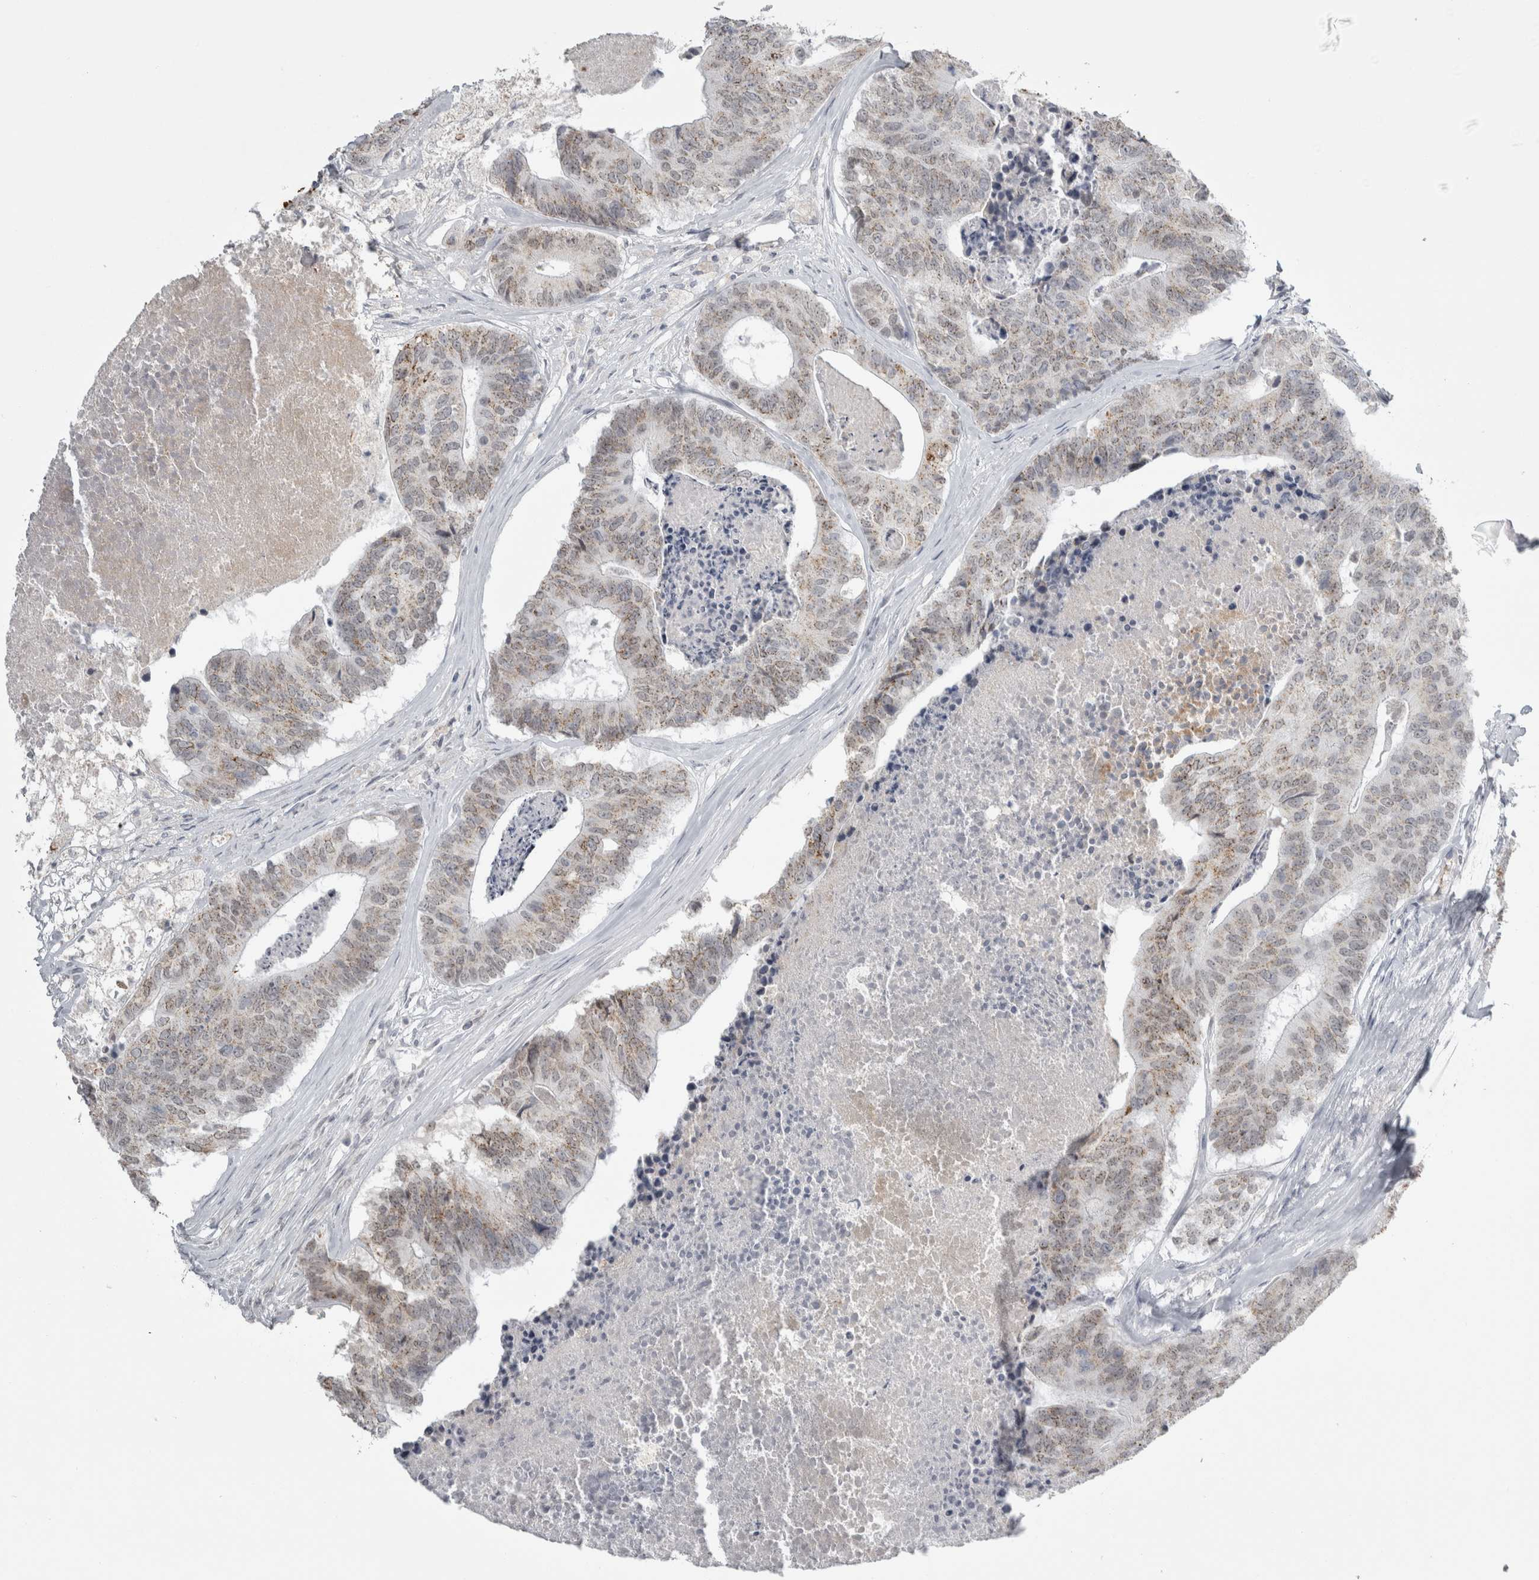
{"staining": {"intensity": "weak", "quantity": ">75%", "location": "cytoplasmic/membranous"}, "tissue": "colorectal cancer", "cell_type": "Tumor cells", "image_type": "cancer", "snomed": [{"axis": "morphology", "description": "Adenocarcinoma, NOS"}, {"axis": "topography", "description": "Colon"}], "caption": "The image demonstrates immunohistochemical staining of colorectal cancer. There is weak cytoplasmic/membranous expression is identified in about >75% of tumor cells.", "gene": "PLIN1", "patient": {"sex": "female", "age": 67}}